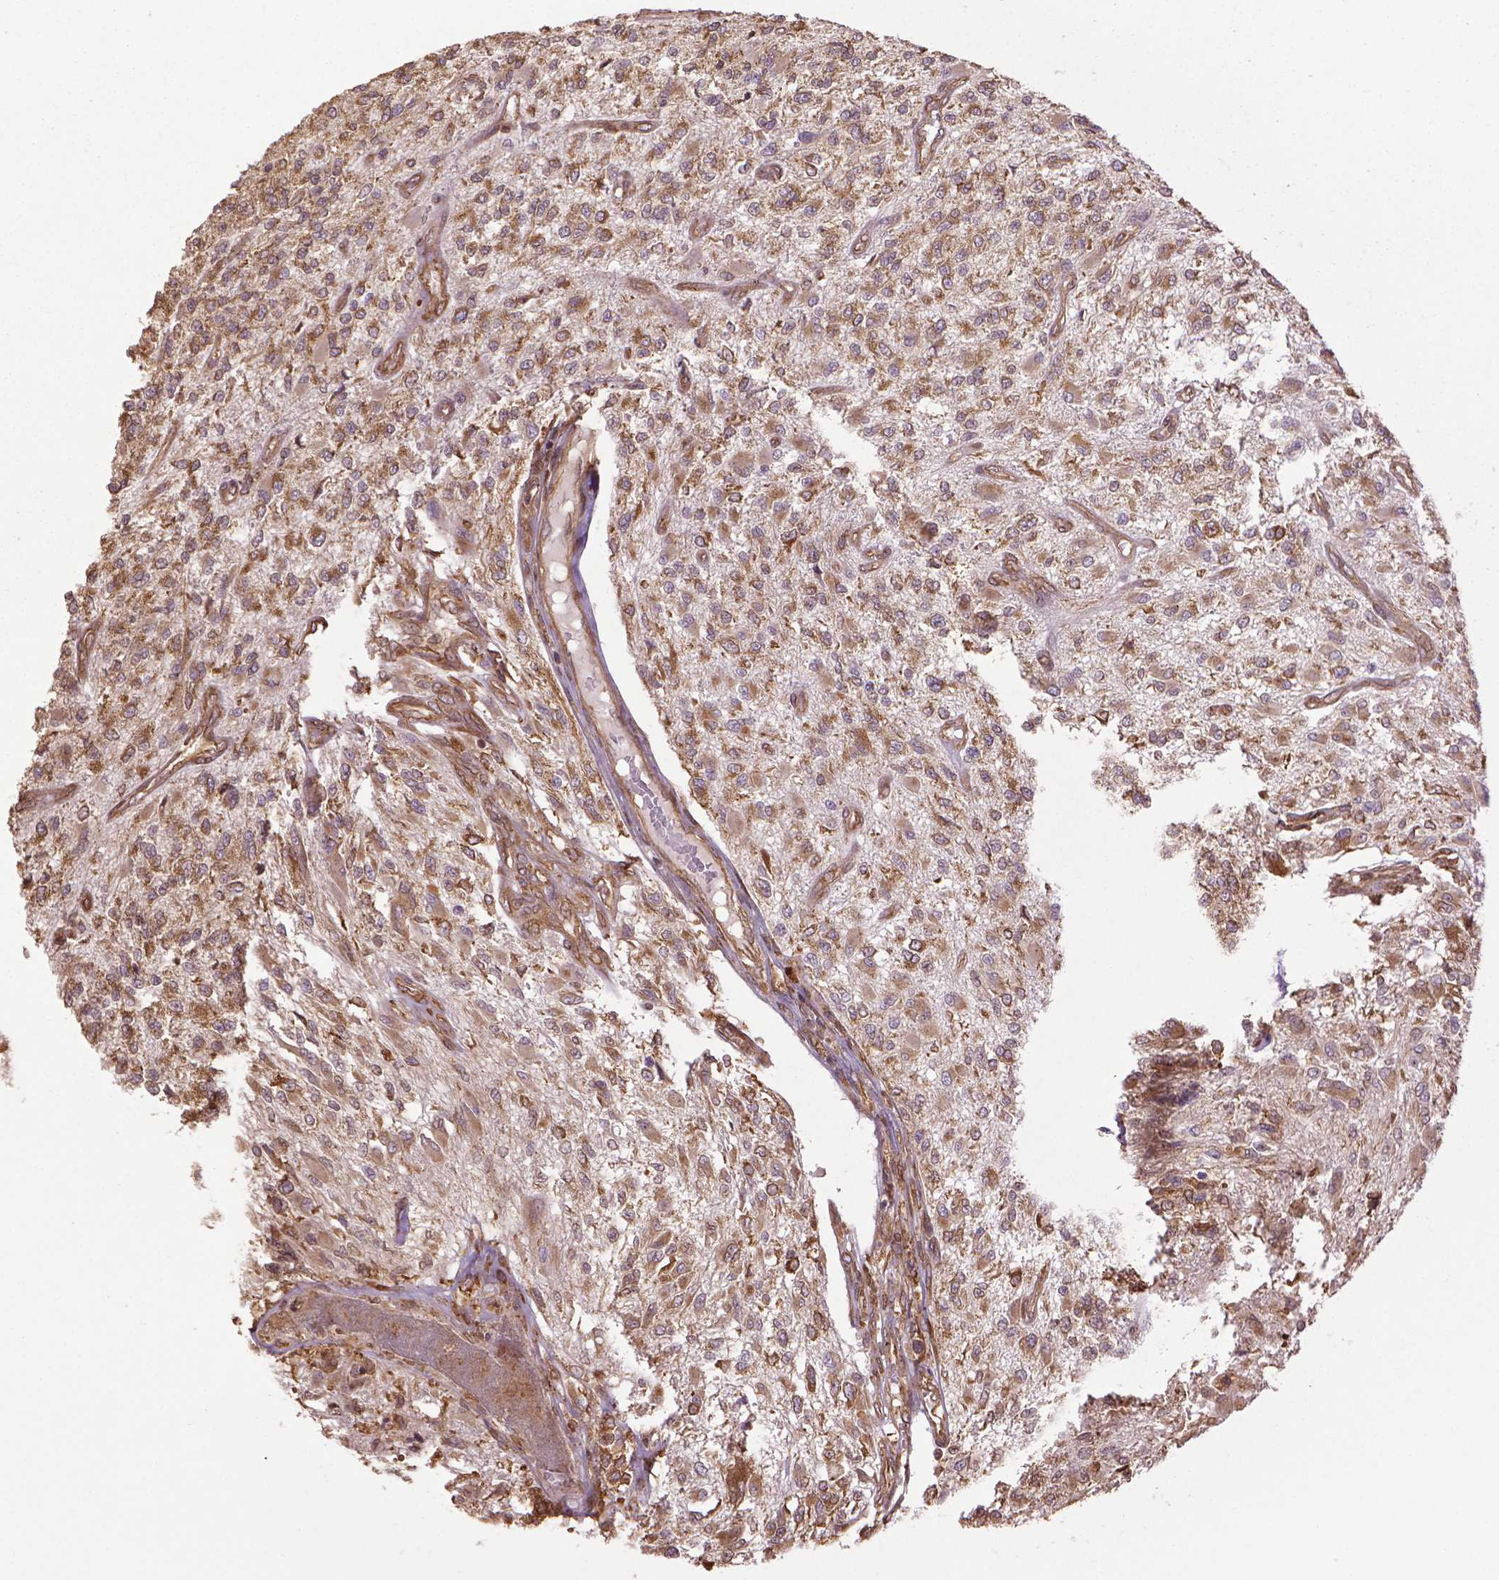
{"staining": {"intensity": "moderate", "quantity": ">75%", "location": "cytoplasmic/membranous"}, "tissue": "glioma", "cell_type": "Tumor cells", "image_type": "cancer", "snomed": [{"axis": "morphology", "description": "Glioma, malignant, High grade"}, {"axis": "topography", "description": "Brain"}], "caption": "Tumor cells demonstrate medium levels of moderate cytoplasmic/membranous expression in about >75% of cells in human glioma. (Brightfield microscopy of DAB IHC at high magnification).", "gene": "GAS1", "patient": {"sex": "female", "age": 63}}